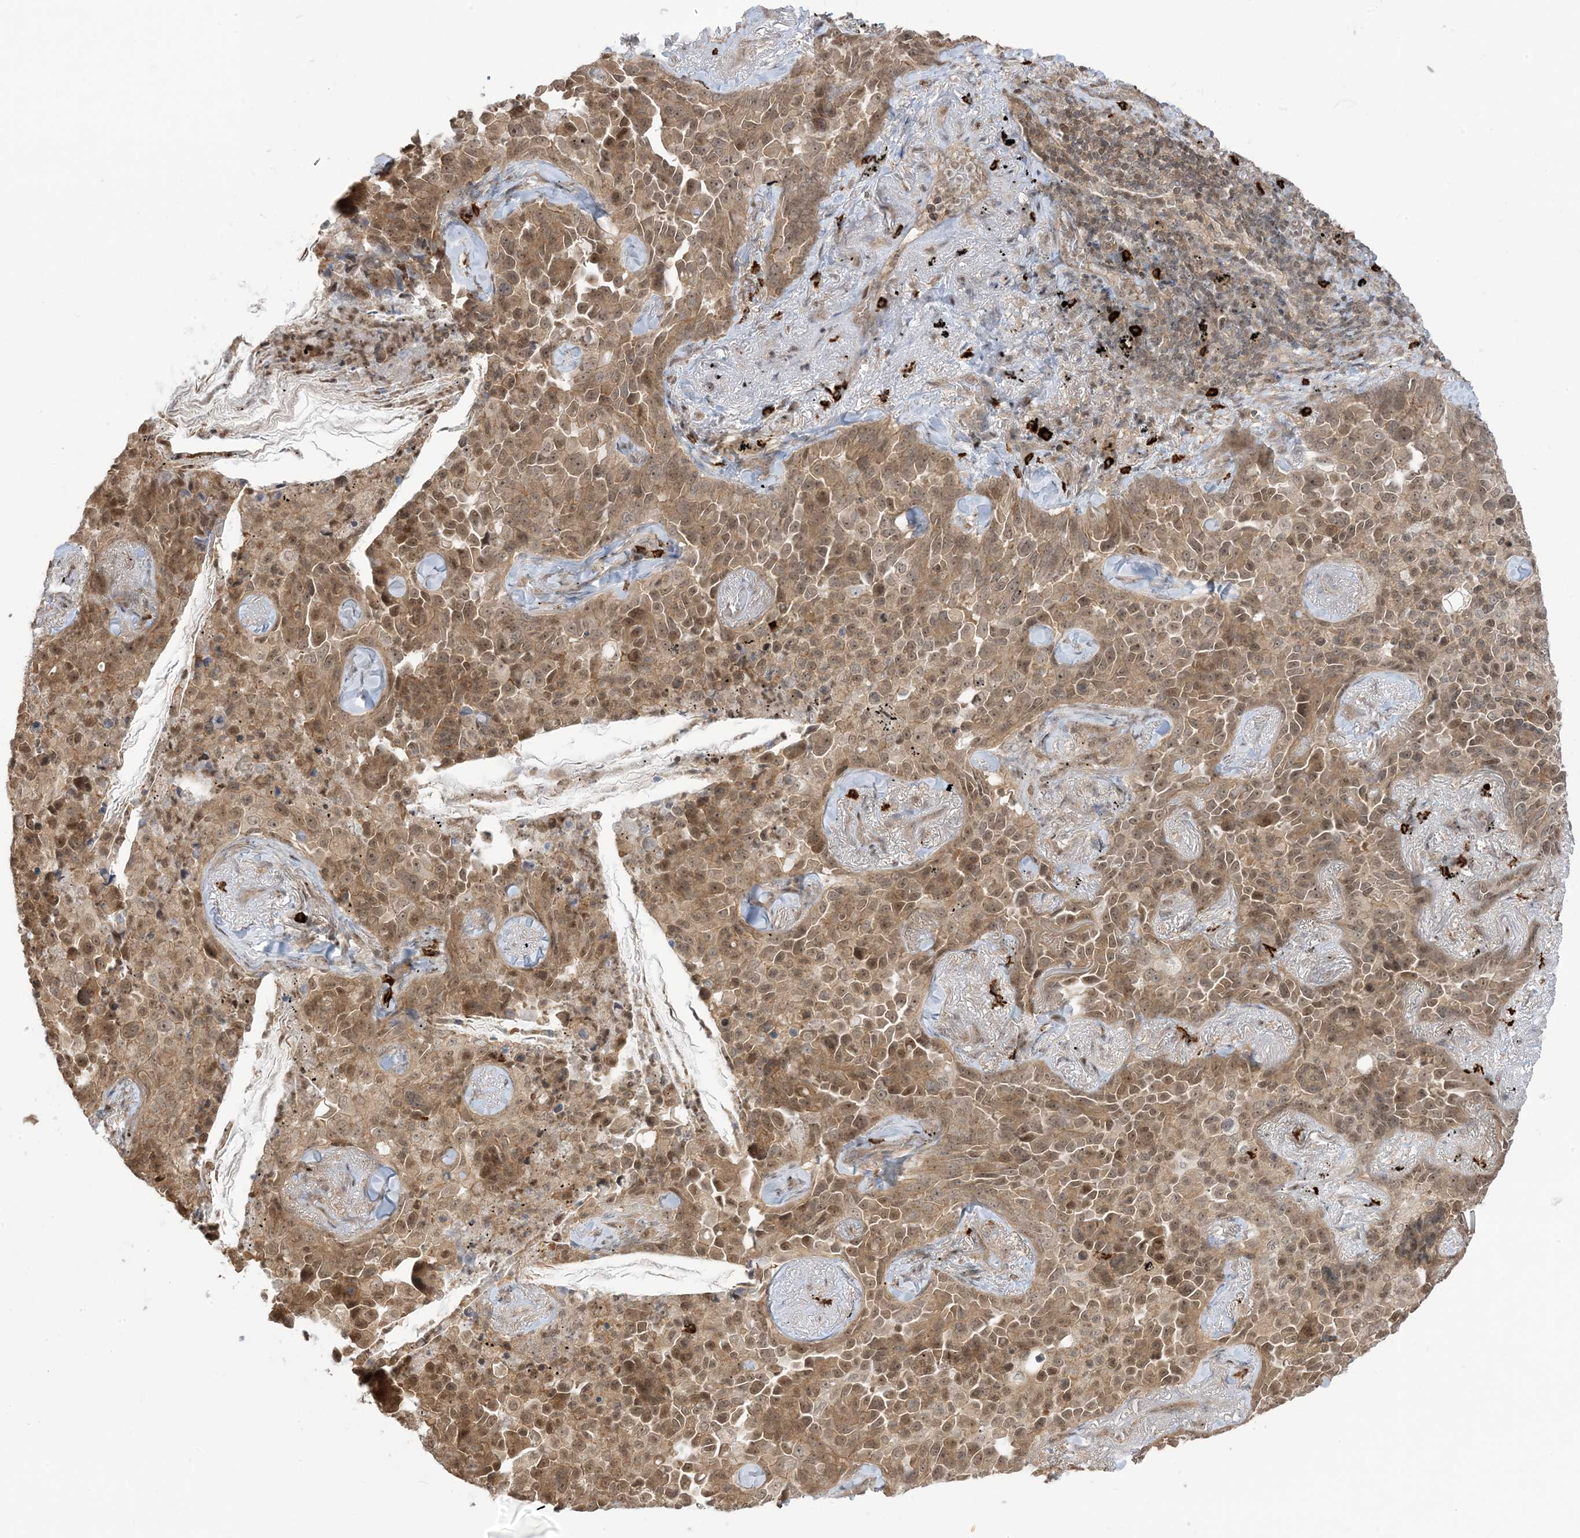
{"staining": {"intensity": "moderate", "quantity": ">75%", "location": "cytoplasmic/membranous,nuclear"}, "tissue": "lung cancer", "cell_type": "Tumor cells", "image_type": "cancer", "snomed": [{"axis": "morphology", "description": "Adenocarcinoma, NOS"}, {"axis": "topography", "description": "Lung"}], "caption": "This is a micrograph of immunohistochemistry staining of lung cancer (adenocarcinoma), which shows moderate staining in the cytoplasmic/membranous and nuclear of tumor cells.", "gene": "PPP1R7", "patient": {"sex": "female", "age": 67}}